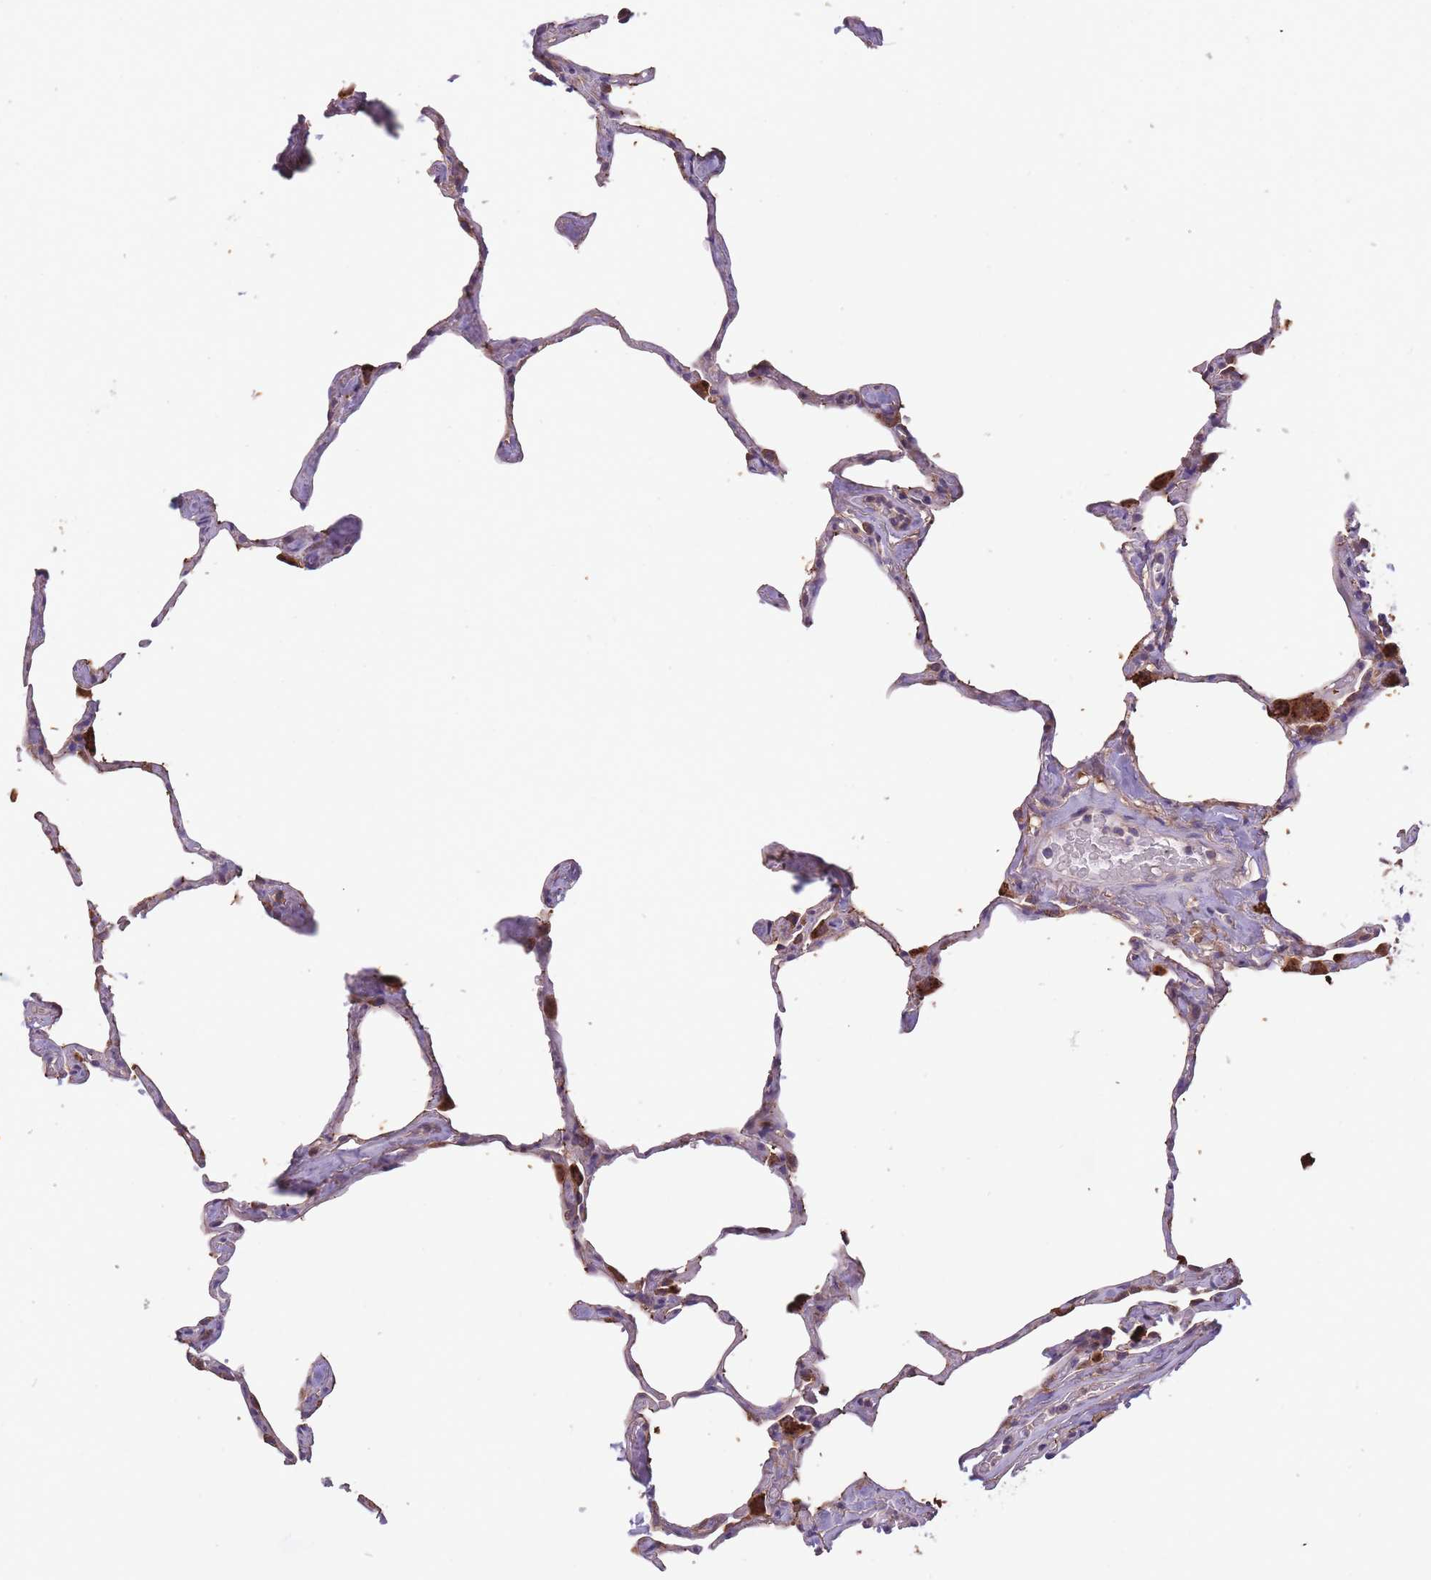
{"staining": {"intensity": "moderate", "quantity": "<25%", "location": "cytoplasmic/membranous"}, "tissue": "lung", "cell_type": "Alveolar cells", "image_type": "normal", "snomed": [{"axis": "morphology", "description": "Normal tissue, NOS"}, {"axis": "topography", "description": "Lung"}], "caption": "A low amount of moderate cytoplasmic/membranous staining is seen in about <25% of alveolar cells in unremarkable lung.", "gene": "ITPKC", "patient": {"sex": "male", "age": 65}}